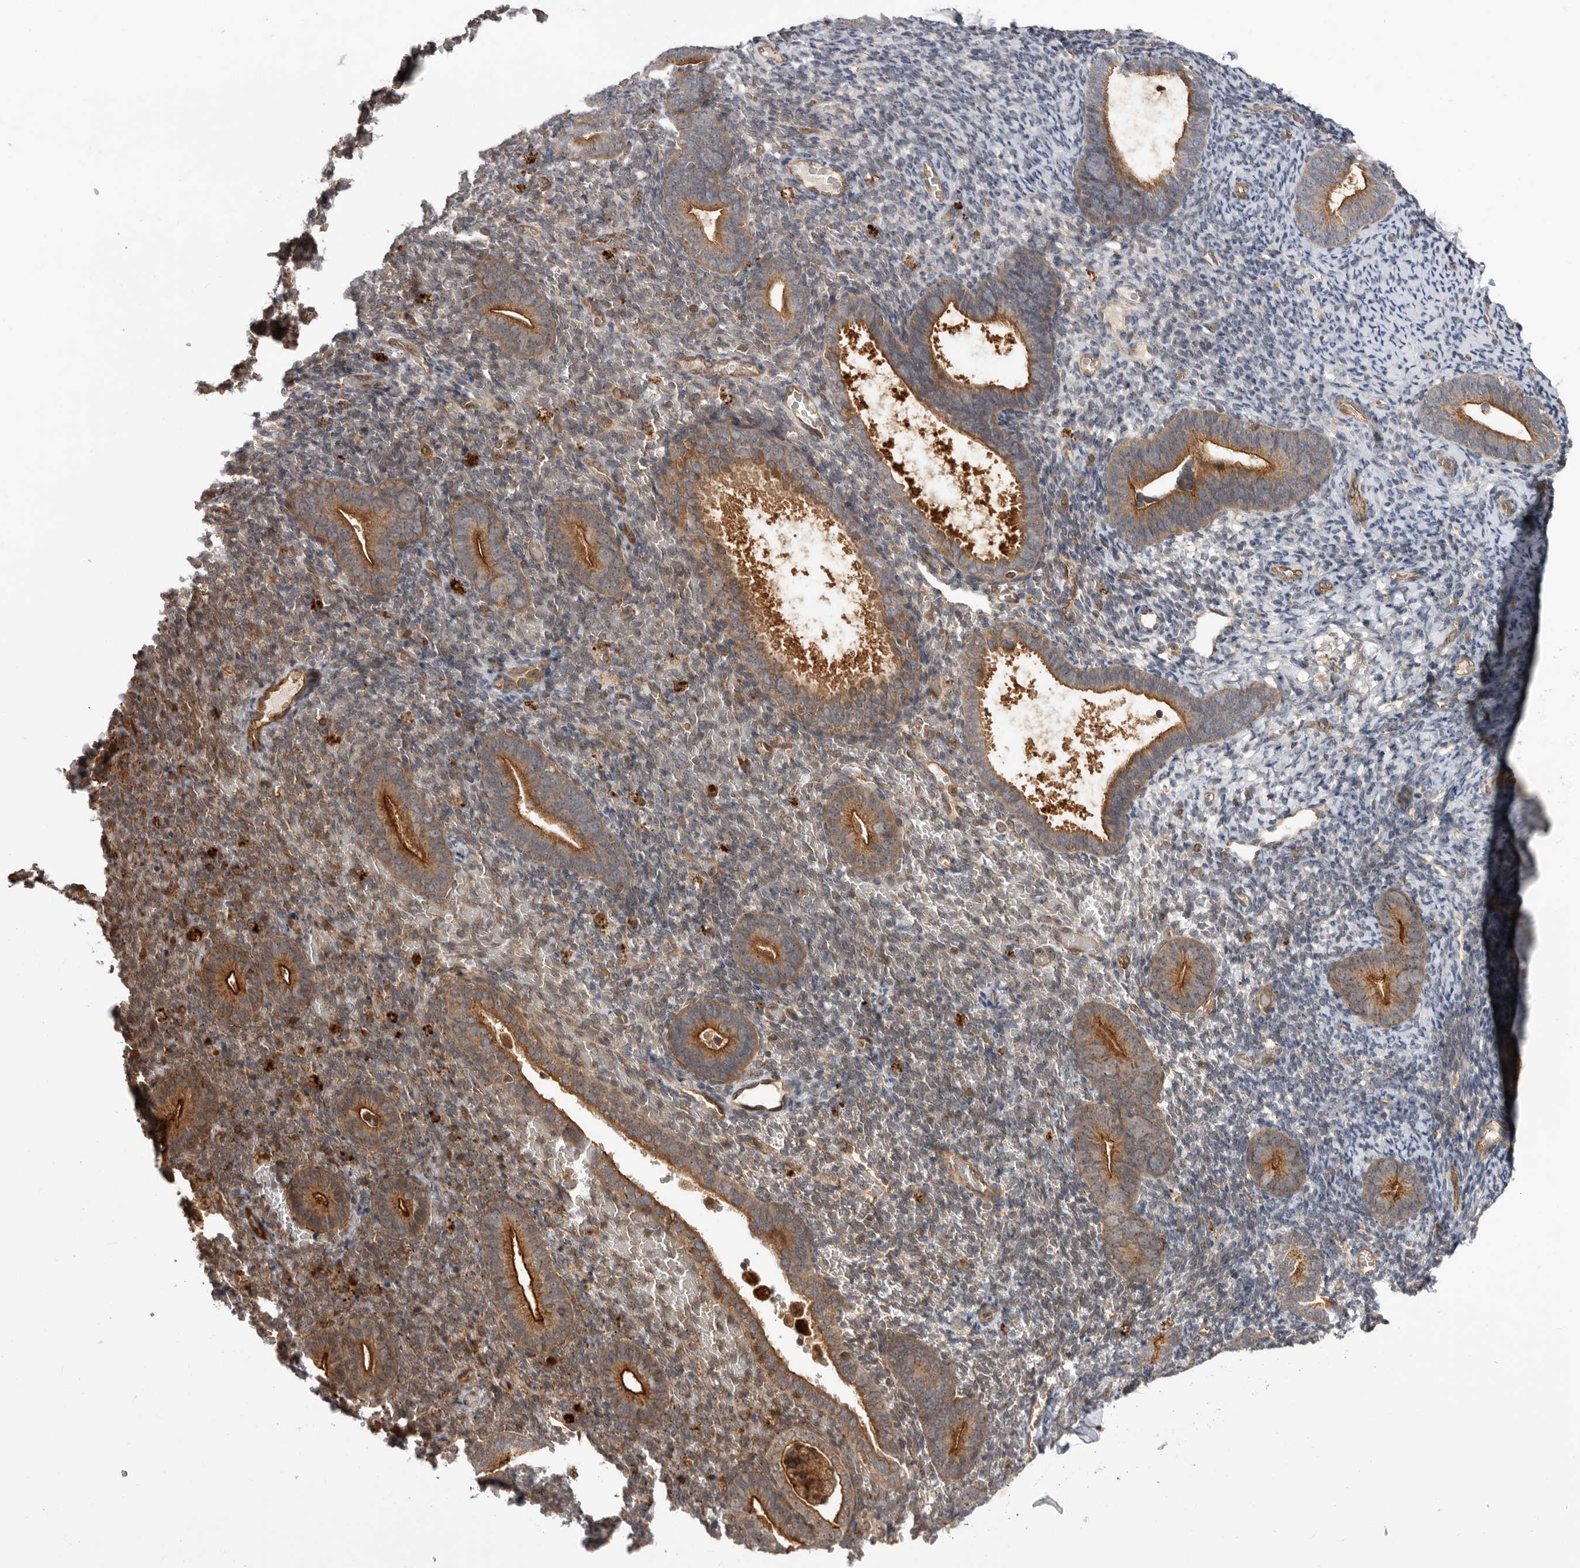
{"staining": {"intensity": "moderate", "quantity": "<25%", "location": "cytoplasmic/membranous"}, "tissue": "endometrium", "cell_type": "Cells in endometrial stroma", "image_type": "normal", "snomed": [{"axis": "morphology", "description": "Normal tissue, NOS"}, {"axis": "topography", "description": "Endometrium"}], "caption": "Brown immunohistochemical staining in normal endometrium displays moderate cytoplasmic/membranous staining in about <25% of cells in endometrial stroma.", "gene": "DHDDS", "patient": {"sex": "female", "age": 51}}